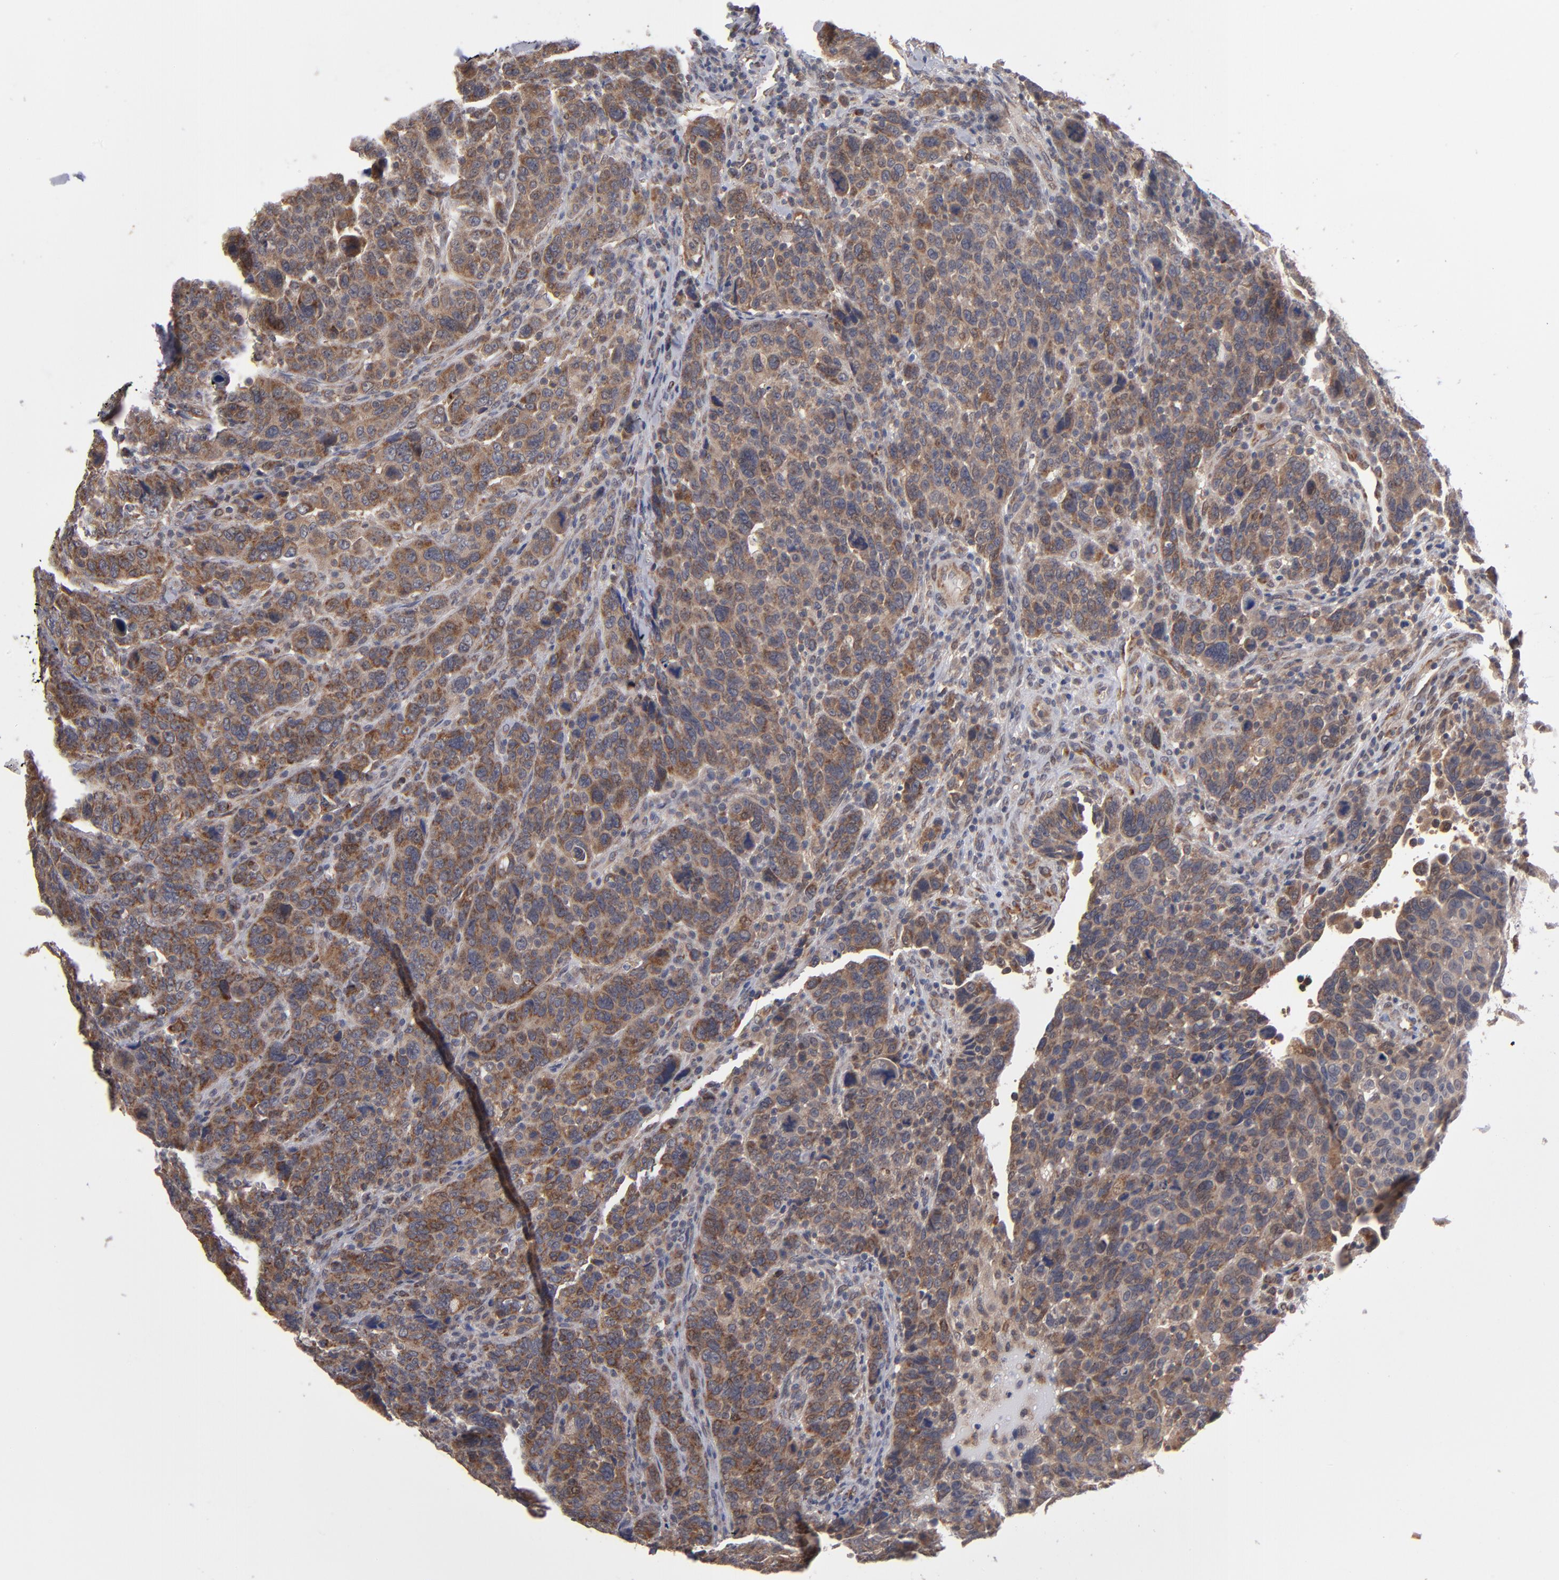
{"staining": {"intensity": "moderate", "quantity": ">75%", "location": "cytoplasmic/membranous"}, "tissue": "breast cancer", "cell_type": "Tumor cells", "image_type": "cancer", "snomed": [{"axis": "morphology", "description": "Duct carcinoma"}, {"axis": "topography", "description": "Breast"}], "caption": "Breast invasive ductal carcinoma tissue exhibits moderate cytoplasmic/membranous staining in about >75% of tumor cells, visualized by immunohistochemistry.", "gene": "MIPOL1", "patient": {"sex": "female", "age": 37}}